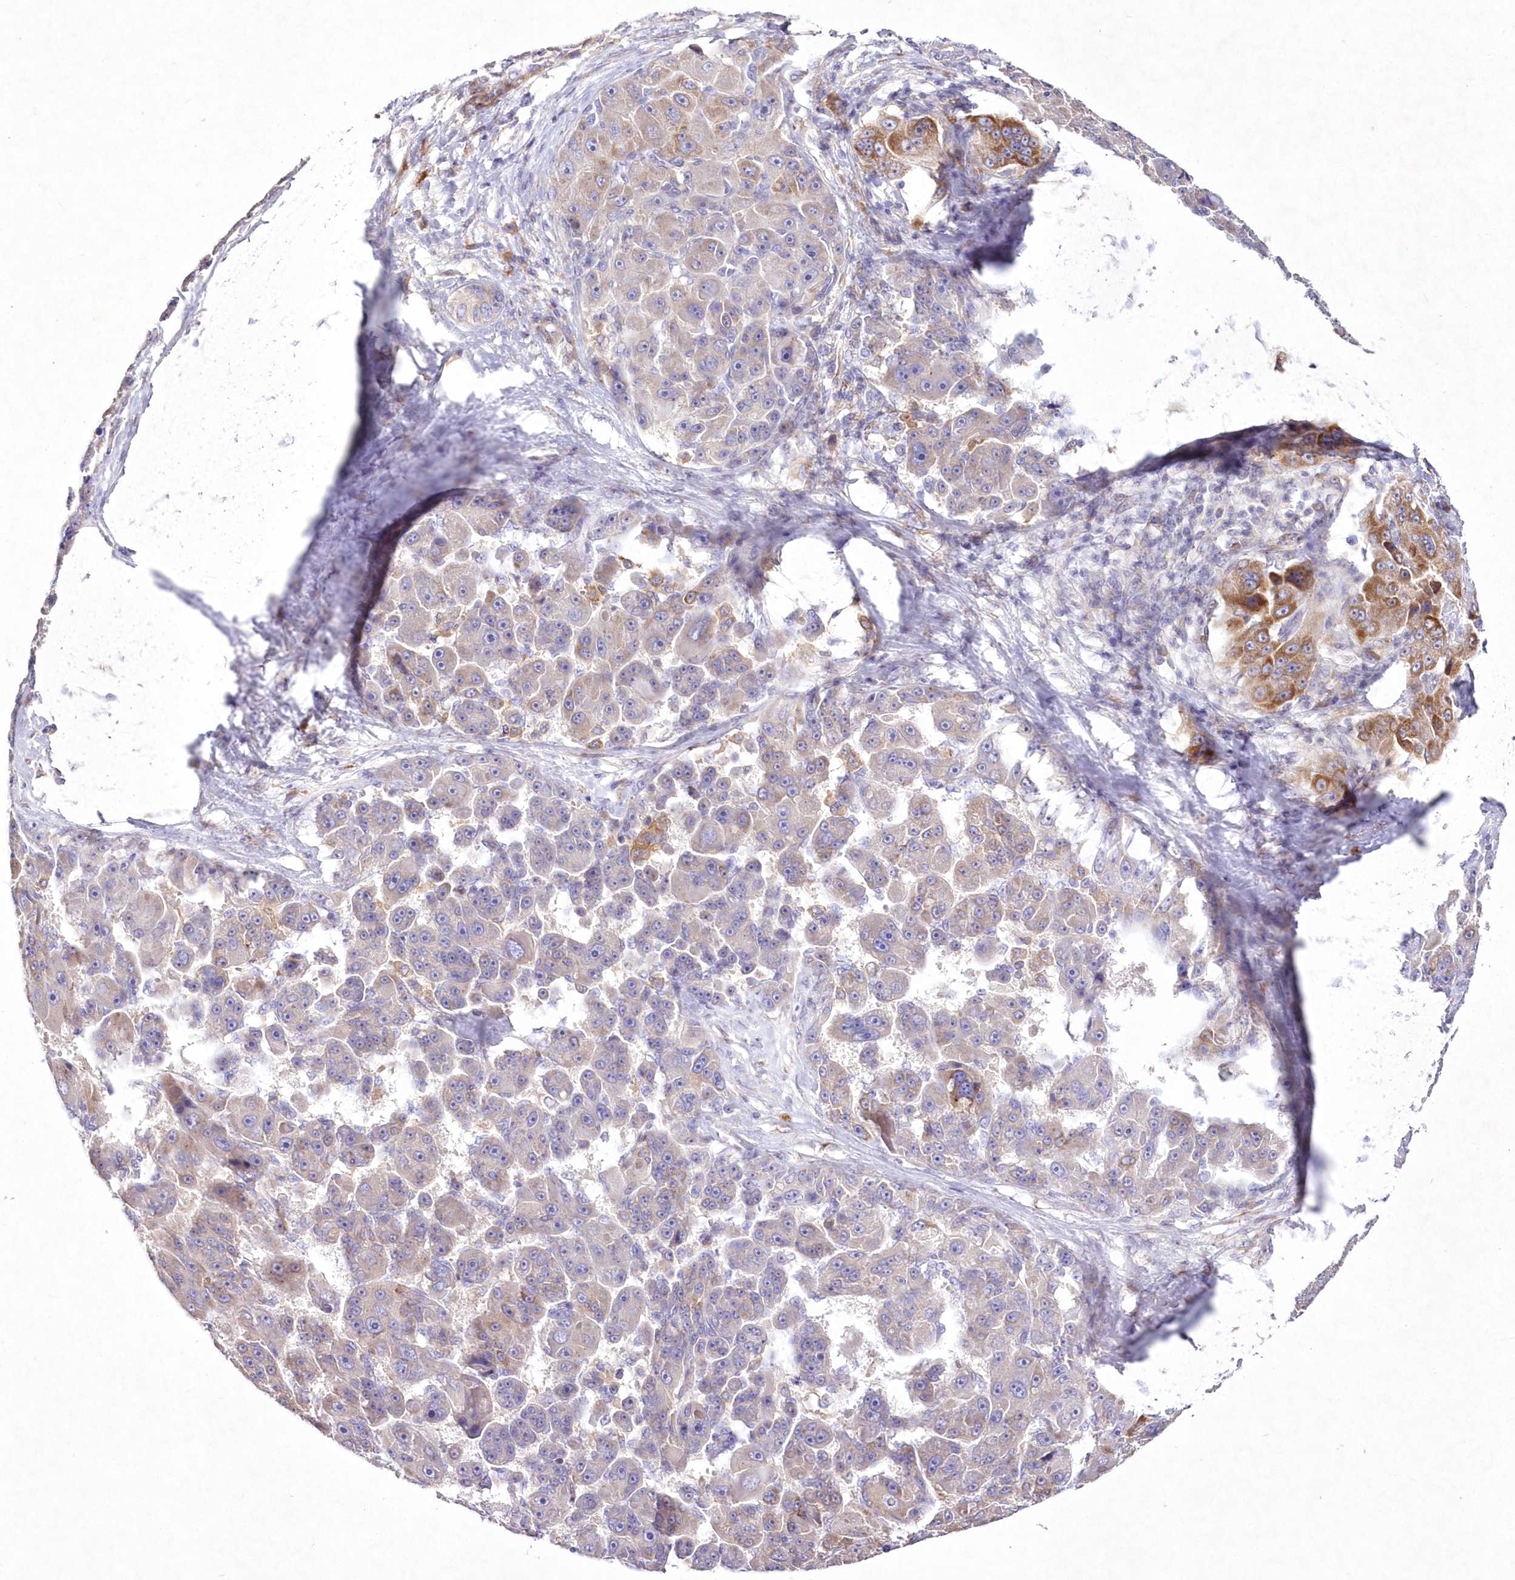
{"staining": {"intensity": "moderate", "quantity": "<25%", "location": "cytoplasmic/membranous"}, "tissue": "liver cancer", "cell_type": "Tumor cells", "image_type": "cancer", "snomed": [{"axis": "morphology", "description": "Carcinoma, Hepatocellular, NOS"}, {"axis": "topography", "description": "Liver"}], "caption": "High-power microscopy captured an immunohistochemistry (IHC) photomicrograph of liver cancer, revealing moderate cytoplasmic/membranous expression in approximately <25% of tumor cells.", "gene": "ARFGEF3", "patient": {"sex": "male", "age": 76}}